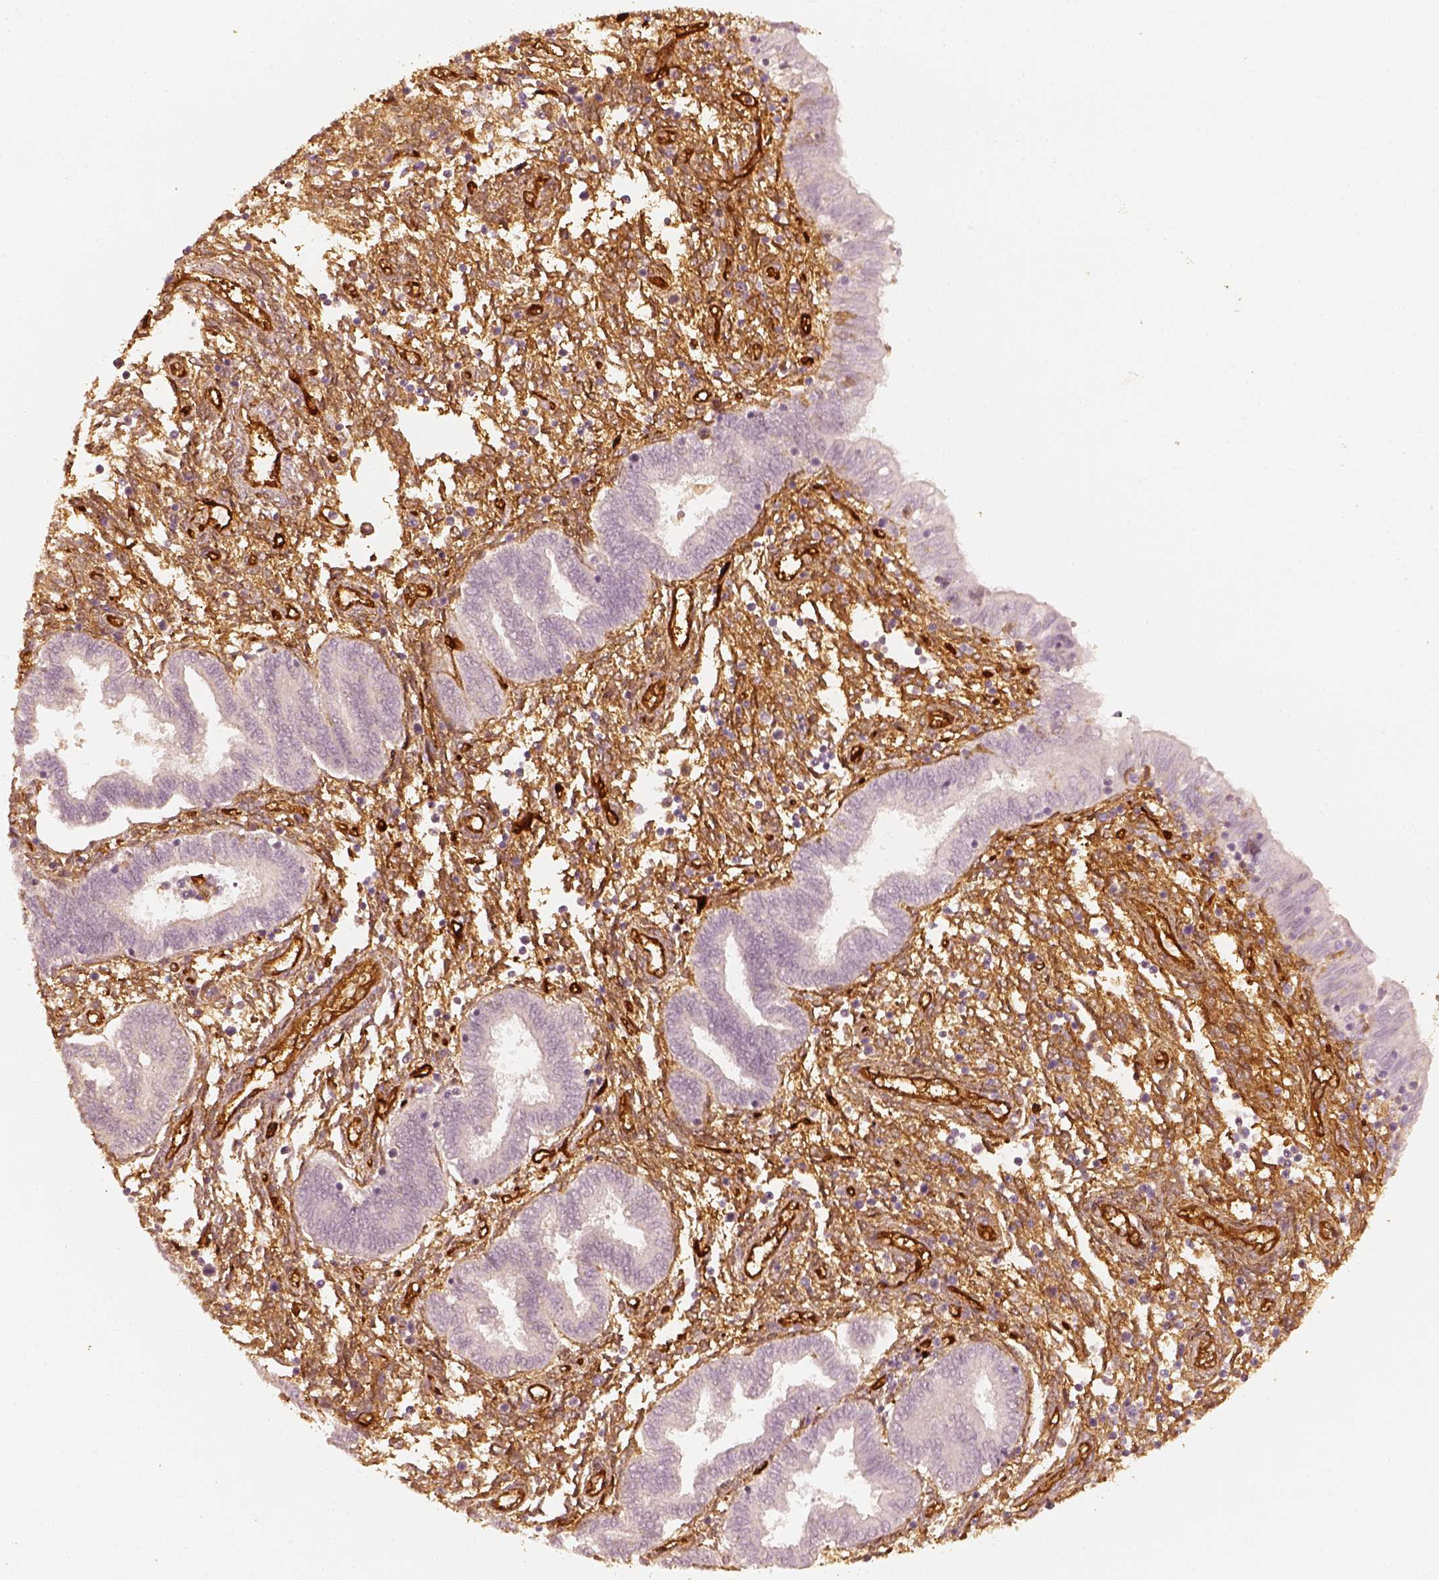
{"staining": {"intensity": "moderate", "quantity": ">75%", "location": "cytoplasmic/membranous"}, "tissue": "endometrium", "cell_type": "Cells in endometrial stroma", "image_type": "normal", "snomed": [{"axis": "morphology", "description": "Normal tissue, NOS"}, {"axis": "topography", "description": "Endometrium"}], "caption": "Immunohistochemical staining of unremarkable human endometrium demonstrates >75% levels of moderate cytoplasmic/membranous protein staining in about >75% of cells in endometrial stroma.", "gene": "FSCN1", "patient": {"sex": "female", "age": 42}}